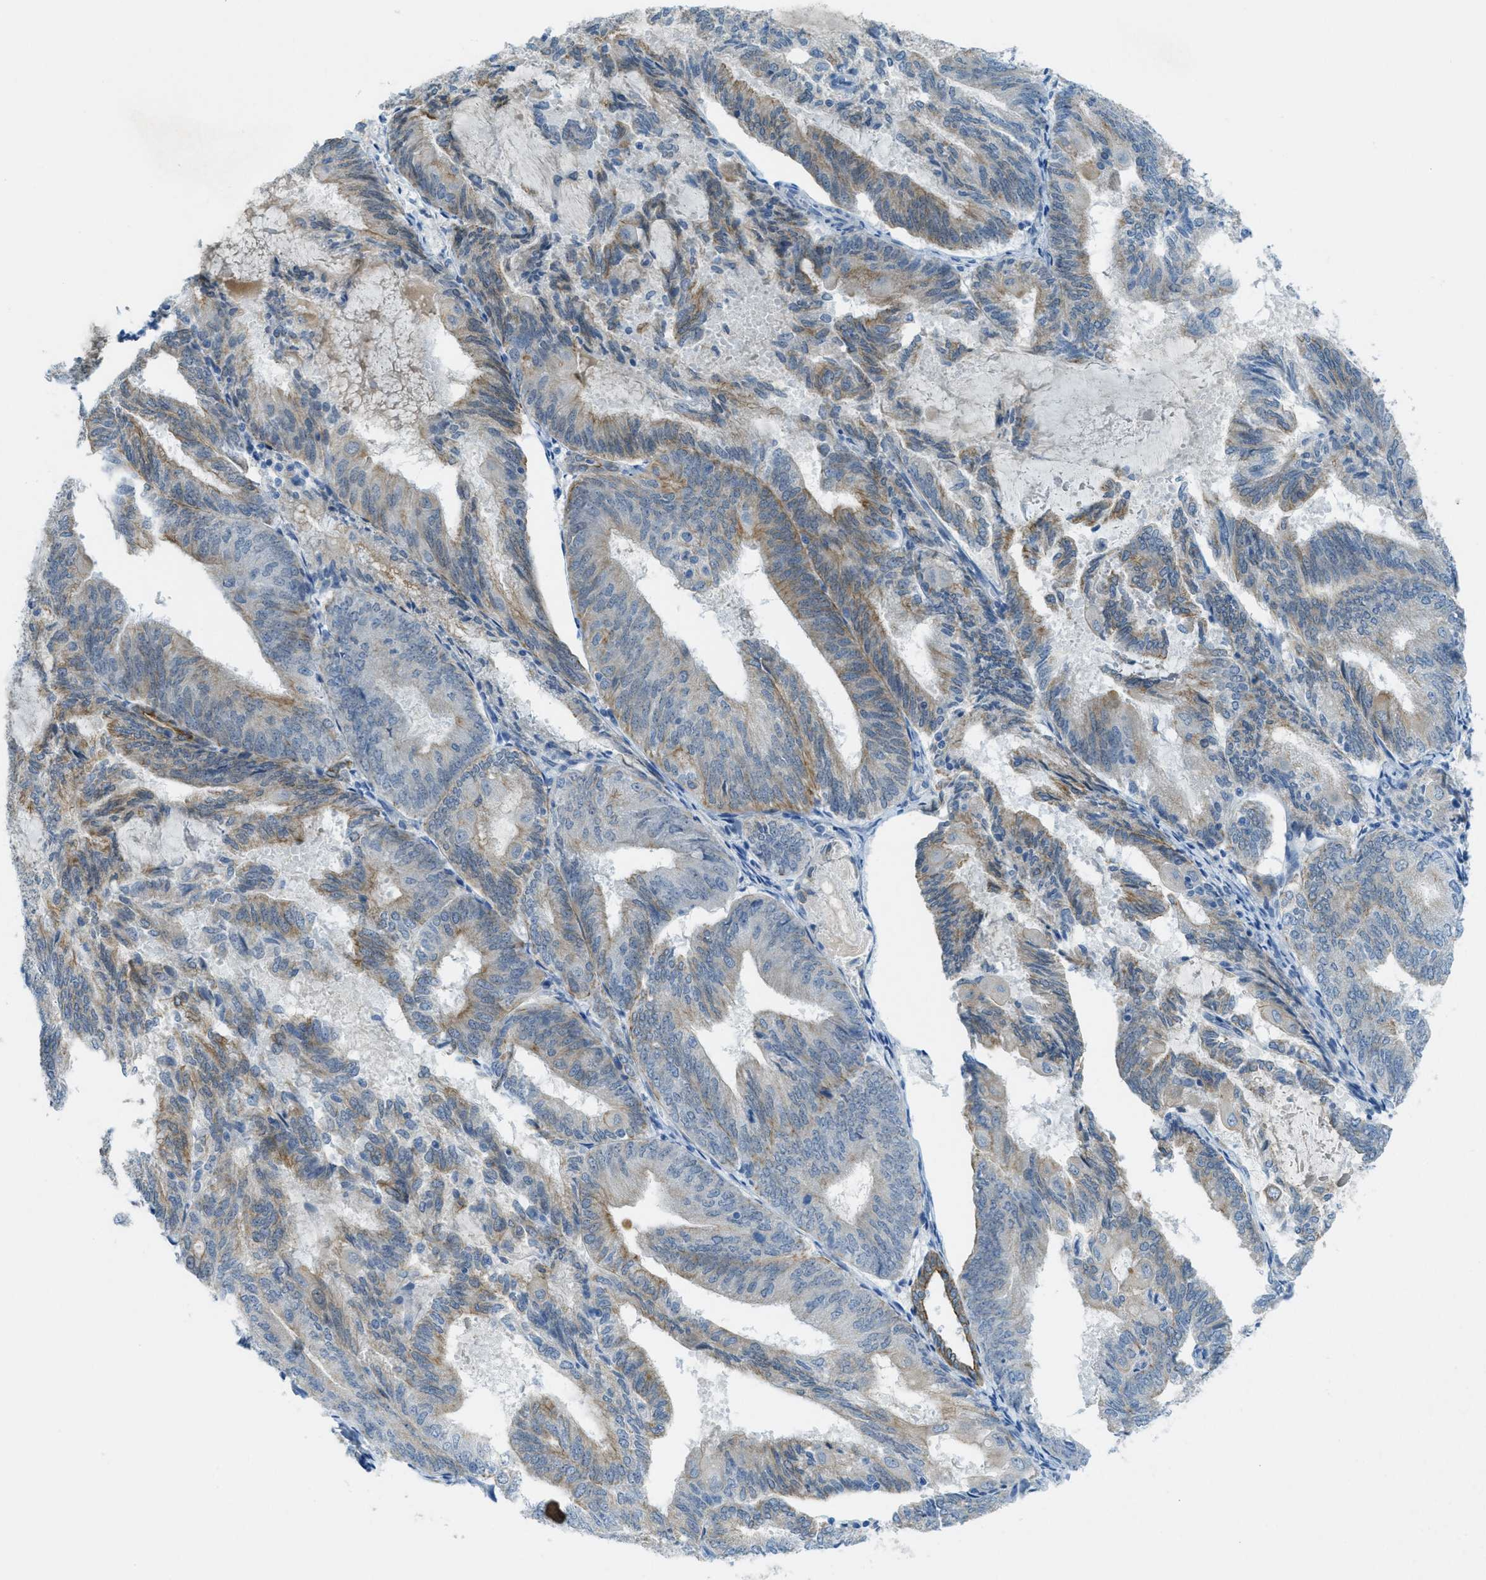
{"staining": {"intensity": "weak", "quantity": "25%-75%", "location": "cytoplasmic/membranous"}, "tissue": "endometrial cancer", "cell_type": "Tumor cells", "image_type": "cancer", "snomed": [{"axis": "morphology", "description": "Adenocarcinoma, NOS"}, {"axis": "topography", "description": "Endometrium"}], "caption": "Immunohistochemical staining of human endometrial adenocarcinoma demonstrates low levels of weak cytoplasmic/membranous protein expression in about 25%-75% of tumor cells. (Brightfield microscopy of DAB IHC at high magnification).", "gene": "KLHL8", "patient": {"sex": "female", "age": 81}}